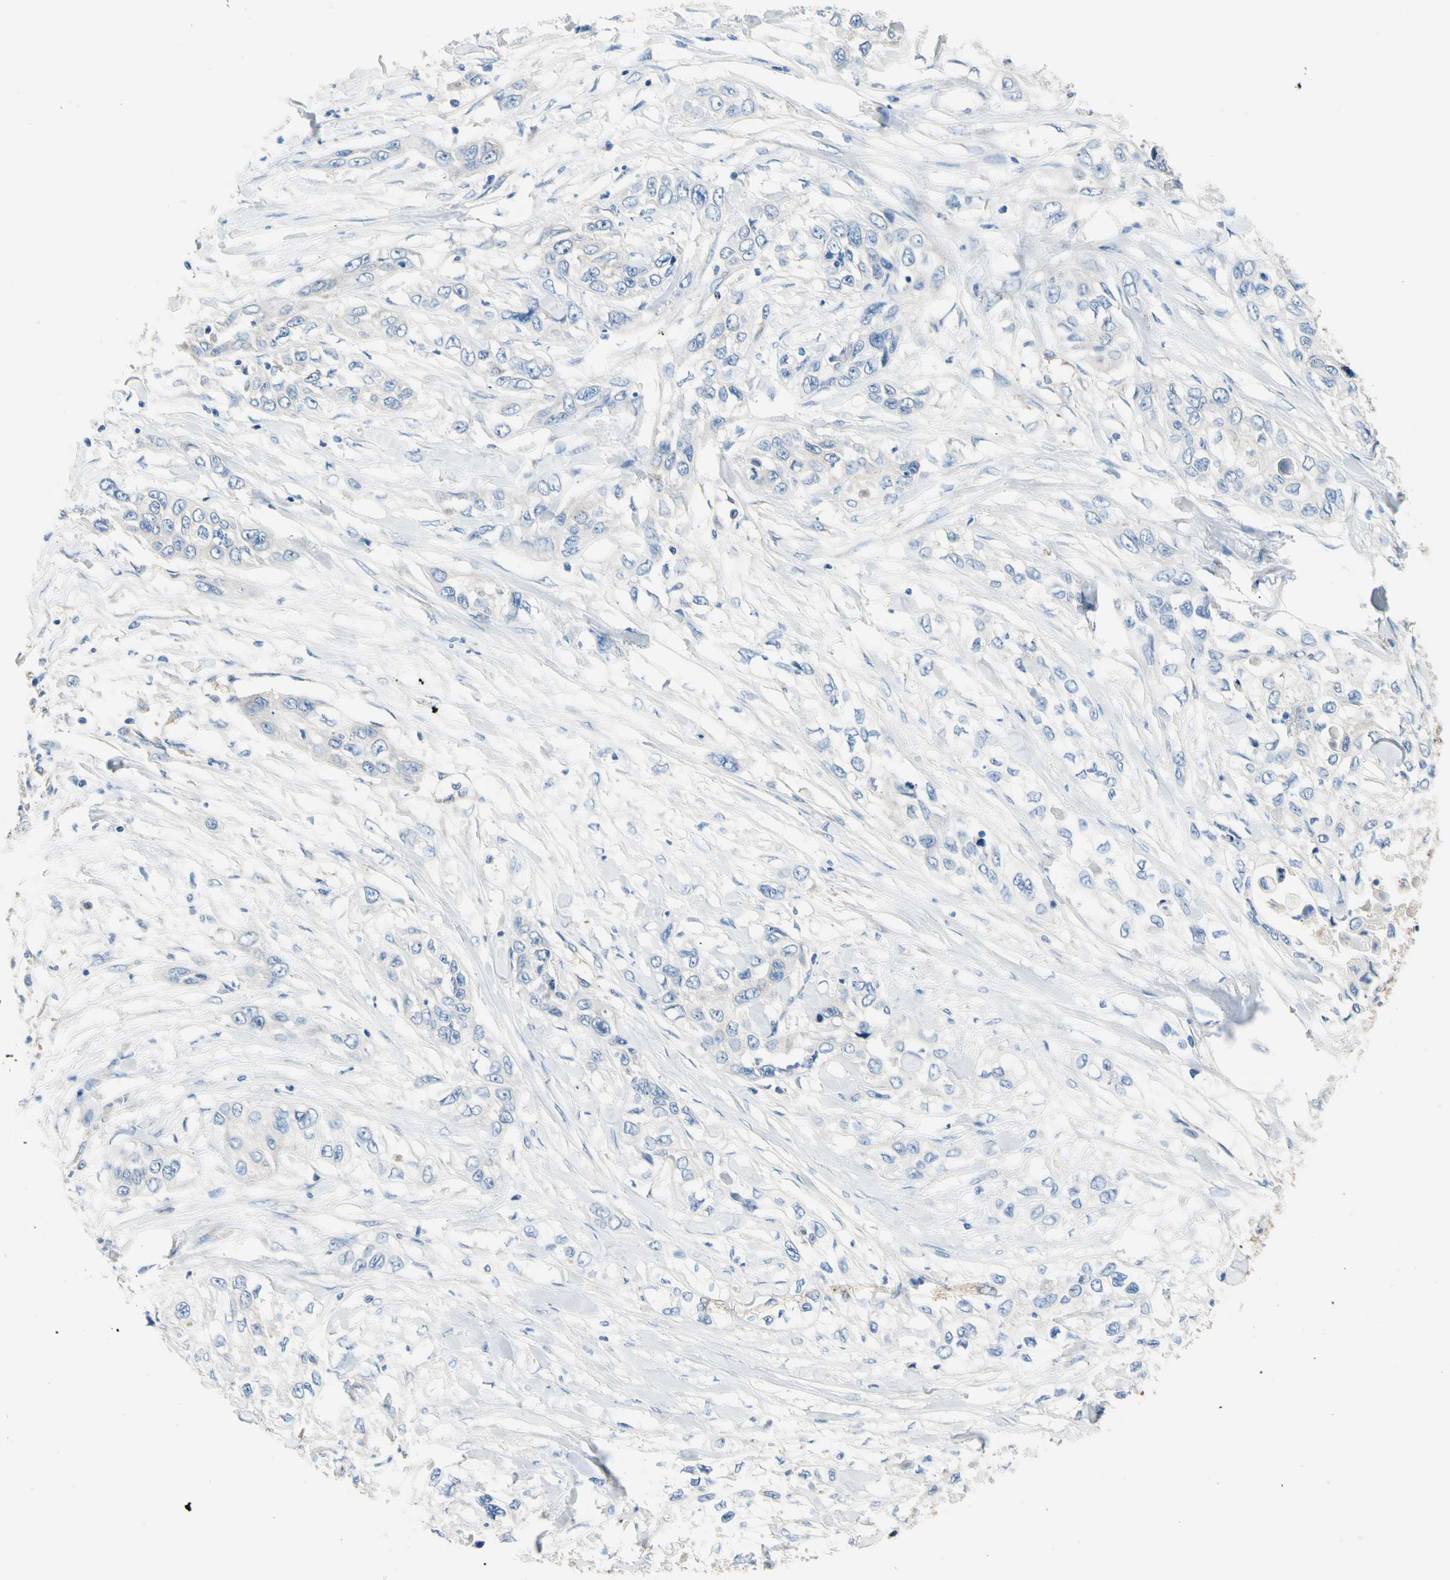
{"staining": {"intensity": "weak", "quantity": ">75%", "location": "cytoplasmic/membranous"}, "tissue": "pancreatic cancer", "cell_type": "Tumor cells", "image_type": "cancer", "snomed": [{"axis": "morphology", "description": "Adenocarcinoma, NOS"}, {"axis": "topography", "description": "Pancreas"}], "caption": "The image reveals staining of pancreatic cancer (adenocarcinoma), revealing weak cytoplasmic/membranous protein positivity (brown color) within tumor cells.", "gene": "GPHN", "patient": {"sex": "female", "age": 70}}